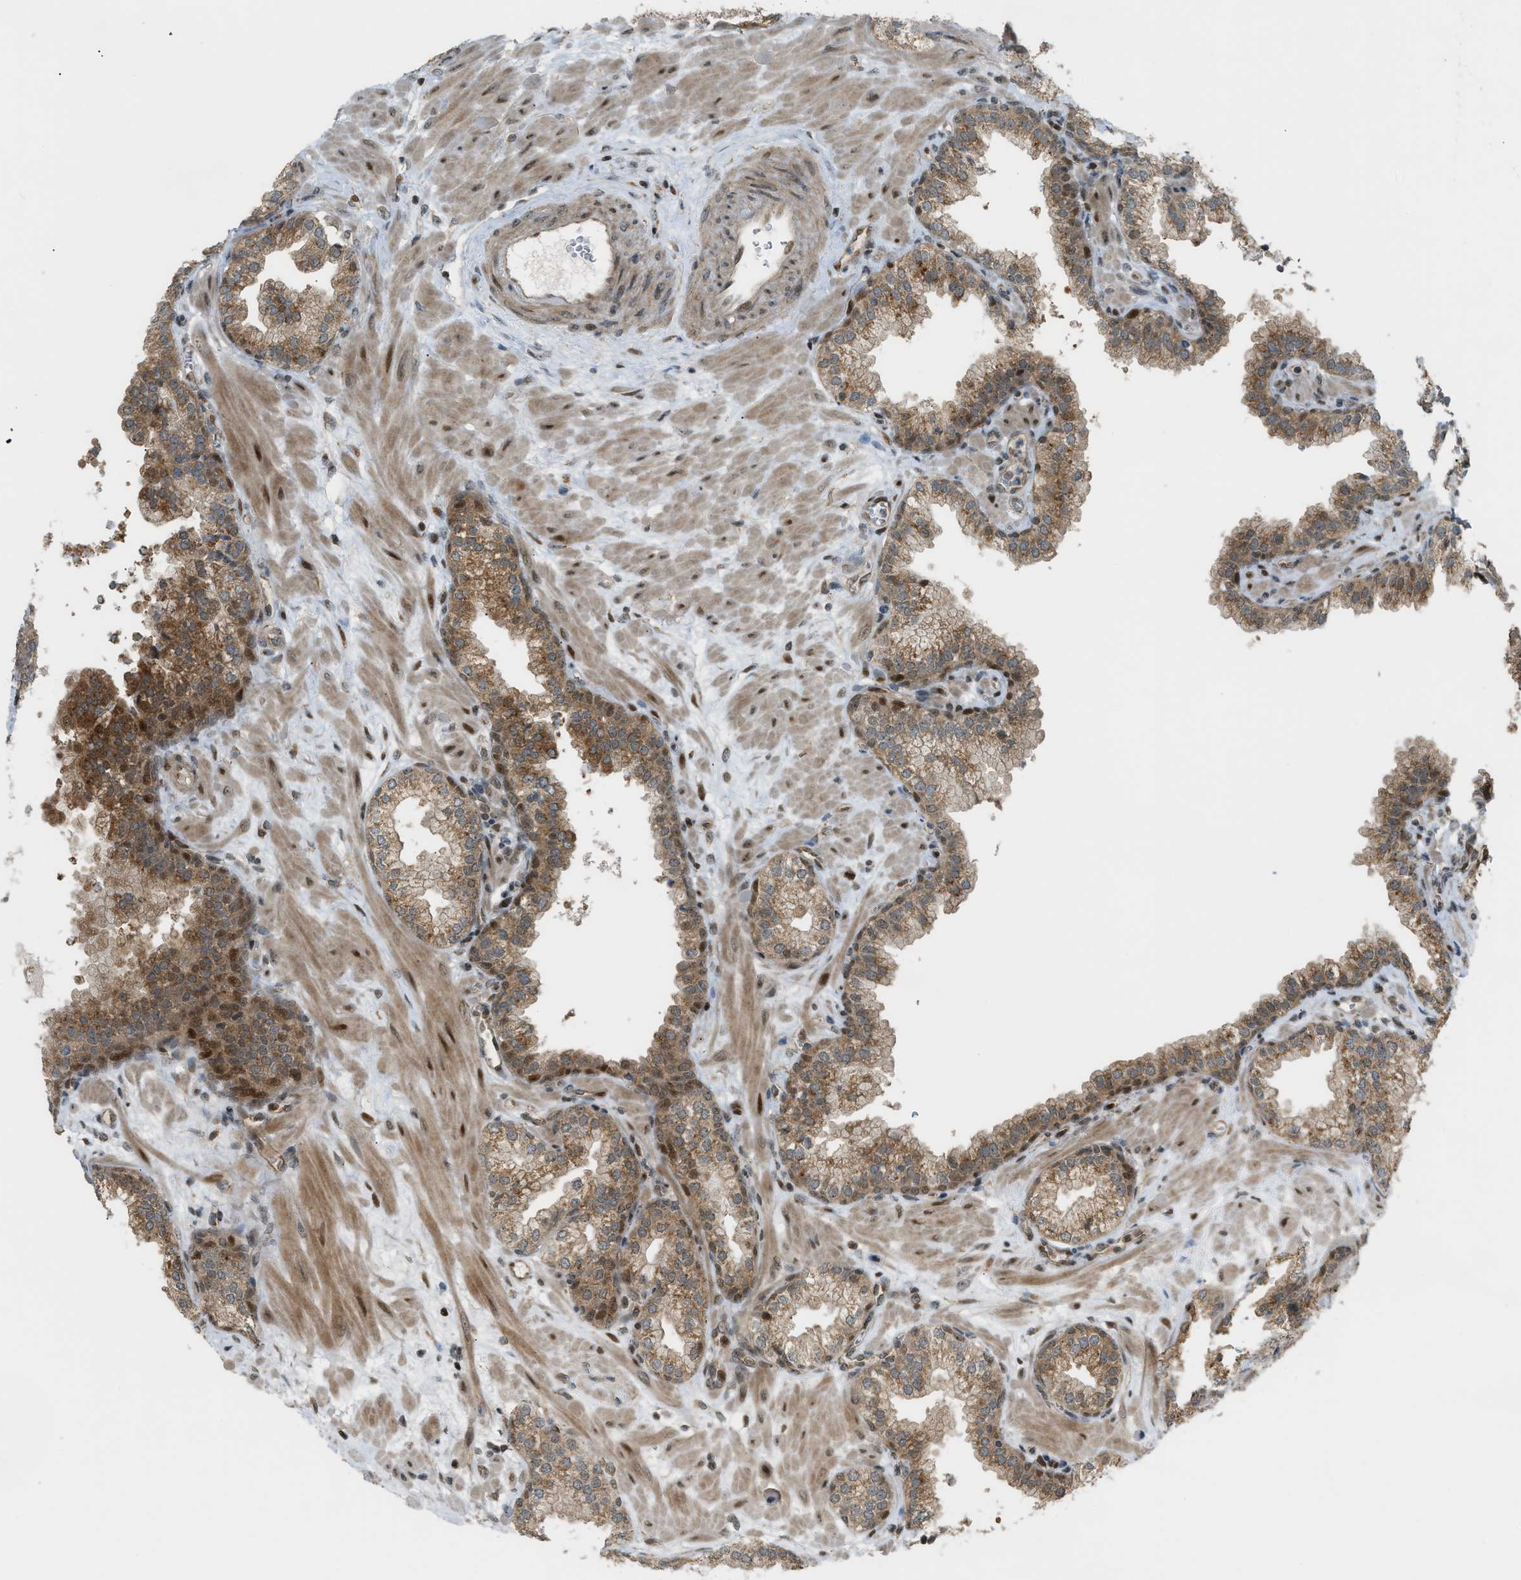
{"staining": {"intensity": "moderate", "quantity": ">75%", "location": "cytoplasmic/membranous,nuclear"}, "tissue": "prostate", "cell_type": "Glandular cells", "image_type": "normal", "snomed": [{"axis": "morphology", "description": "Normal tissue, NOS"}, {"axis": "morphology", "description": "Urothelial carcinoma, Low grade"}, {"axis": "topography", "description": "Urinary bladder"}, {"axis": "topography", "description": "Prostate"}], "caption": "Approximately >75% of glandular cells in unremarkable human prostate display moderate cytoplasmic/membranous,nuclear protein staining as visualized by brown immunohistochemical staining.", "gene": "CCDC186", "patient": {"sex": "male", "age": 60}}